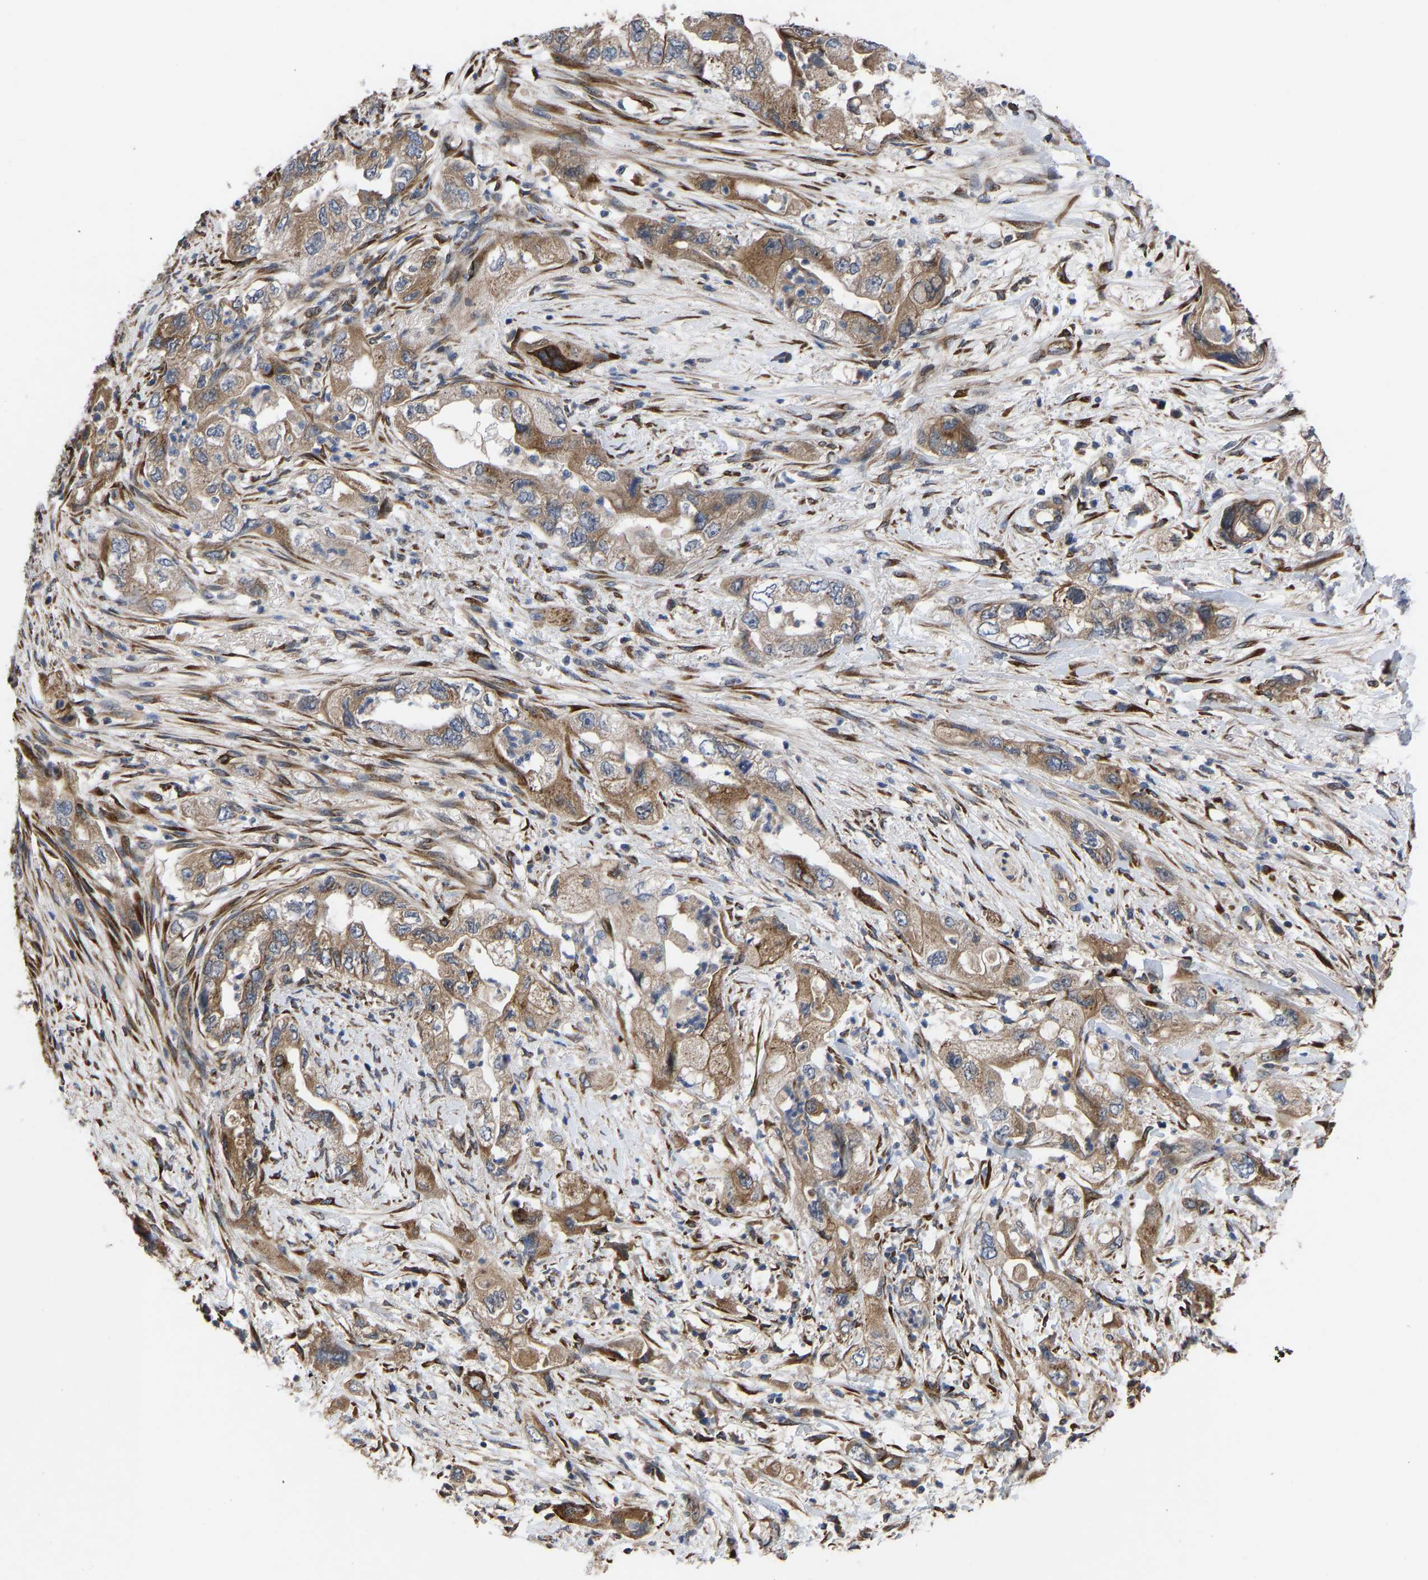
{"staining": {"intensity": "moderate", "quantity": ">75%", "location": "cytoplasmic/membranous"}, "tissue": "pancreatic cancer", "cell_type": "Tumor cells", "image_type": "cancer", "snomed": [{"axis": "morphology", "description": "Adenocarcinoma, NOS"}, {"axis": "topography", "description": "Pancreas"}], "caption": "This image shows adenocarcinoma (pancreatic) stained with IHC to label a protein in brown. The cytoplasmic/membranous of tumor cells show moderate positivity for the protein. Nuclei are counter-stained blue.", "gene": "FRRS1", "patient": {"sex": "female", "age": 73}}